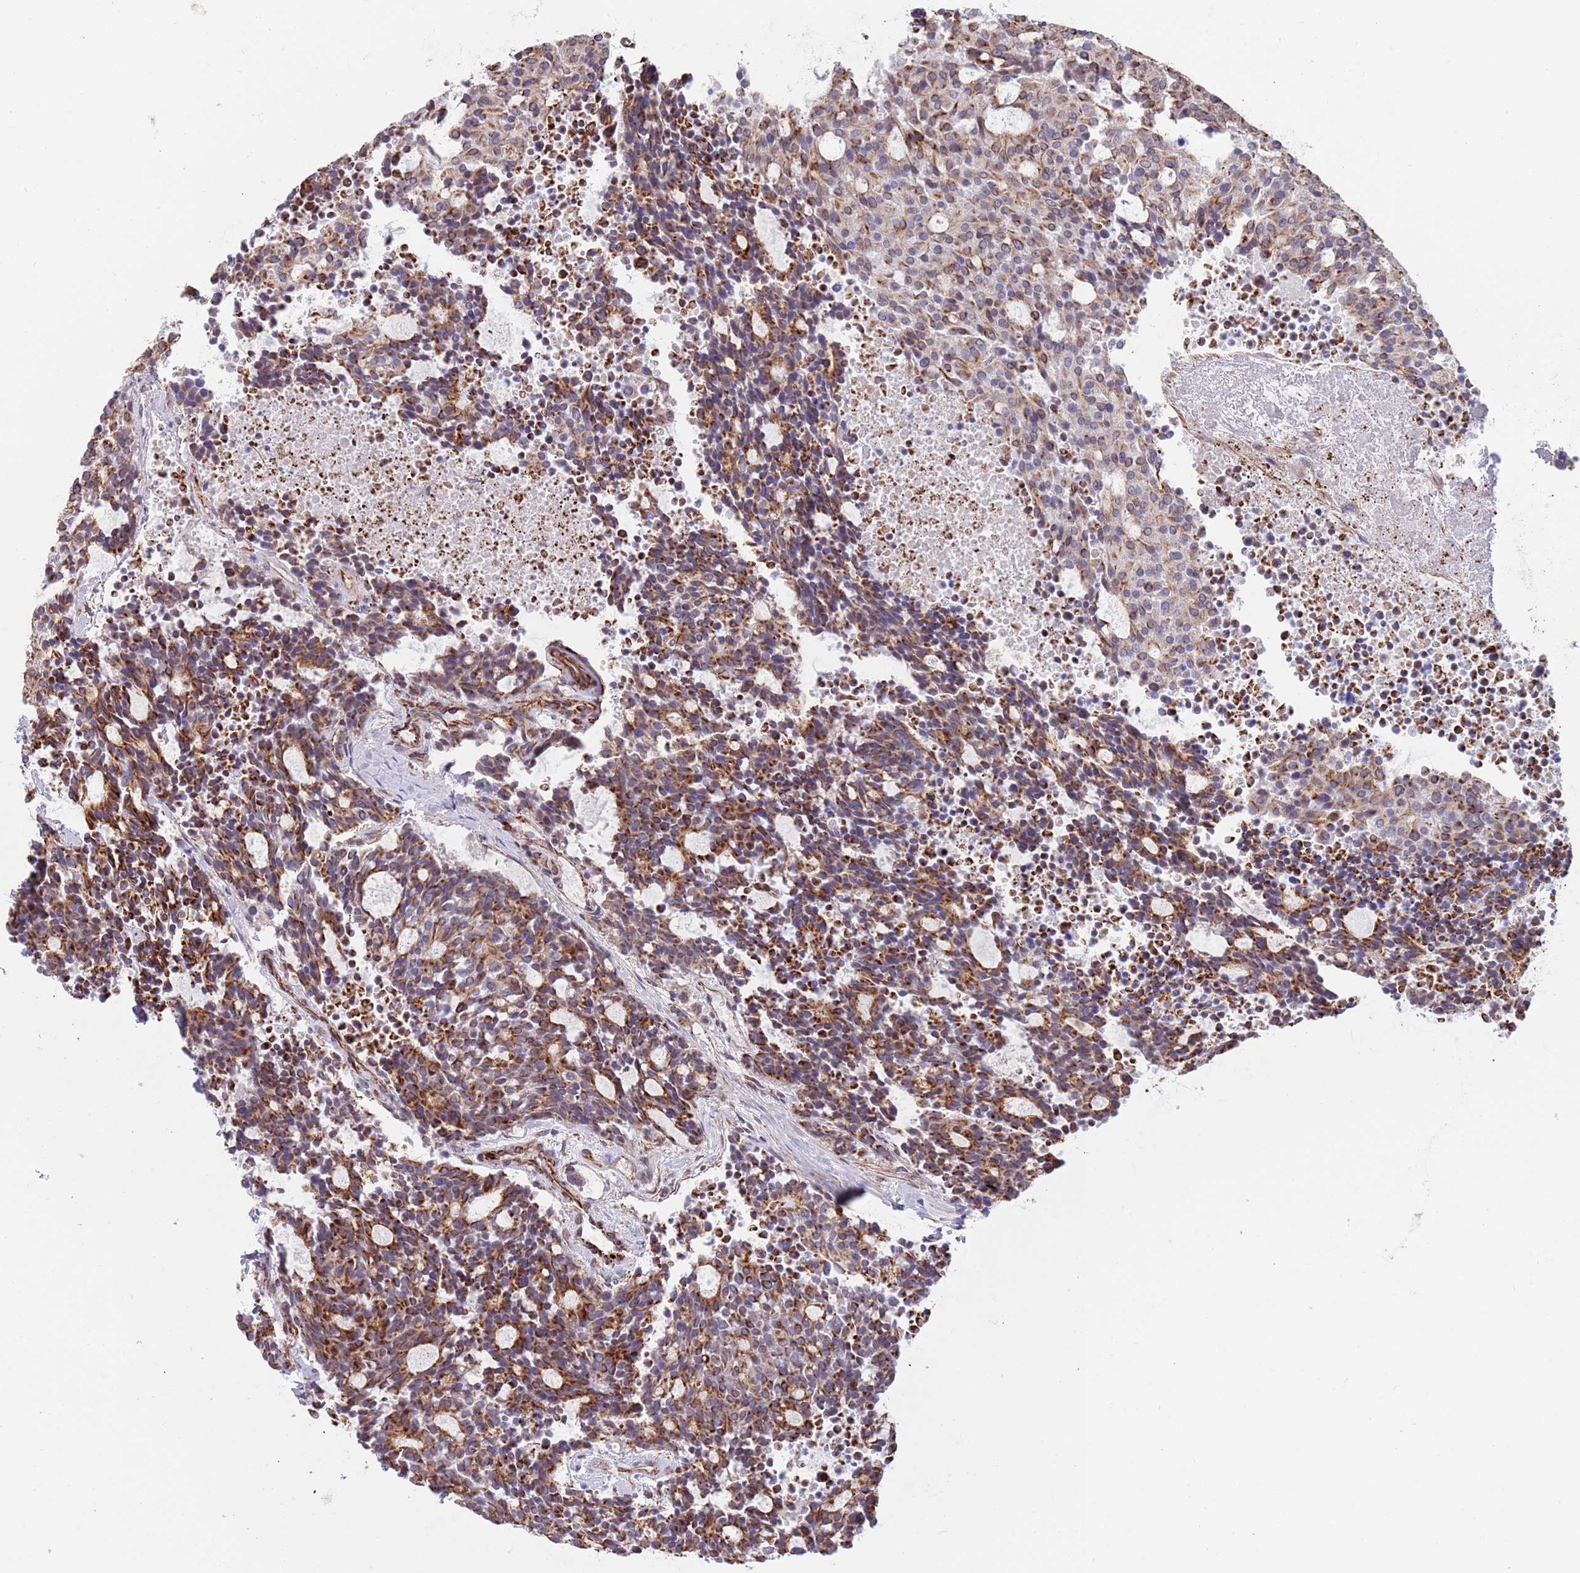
{"staining": {"intensity": "strong", "quantity": ">75%", "location": "cytoplasmic/membranous"}, "tissue": "carcinoid", "cell_type": "Tumor cells", "image_type": "cancer", "snomed": [{"axis": "morphology", "description": "Carcinoid, malignant, NOS"}, {"axis": "topography", "description": "Pancreas"}], "caption": "Carcinoid stained with a brown dye demonstrates strong cytoplasmic/membranous positive staining in approximately >75% of tumor cells.", "gene": "MOGAT1", "patient": {"sex": "female", "age": 54}}